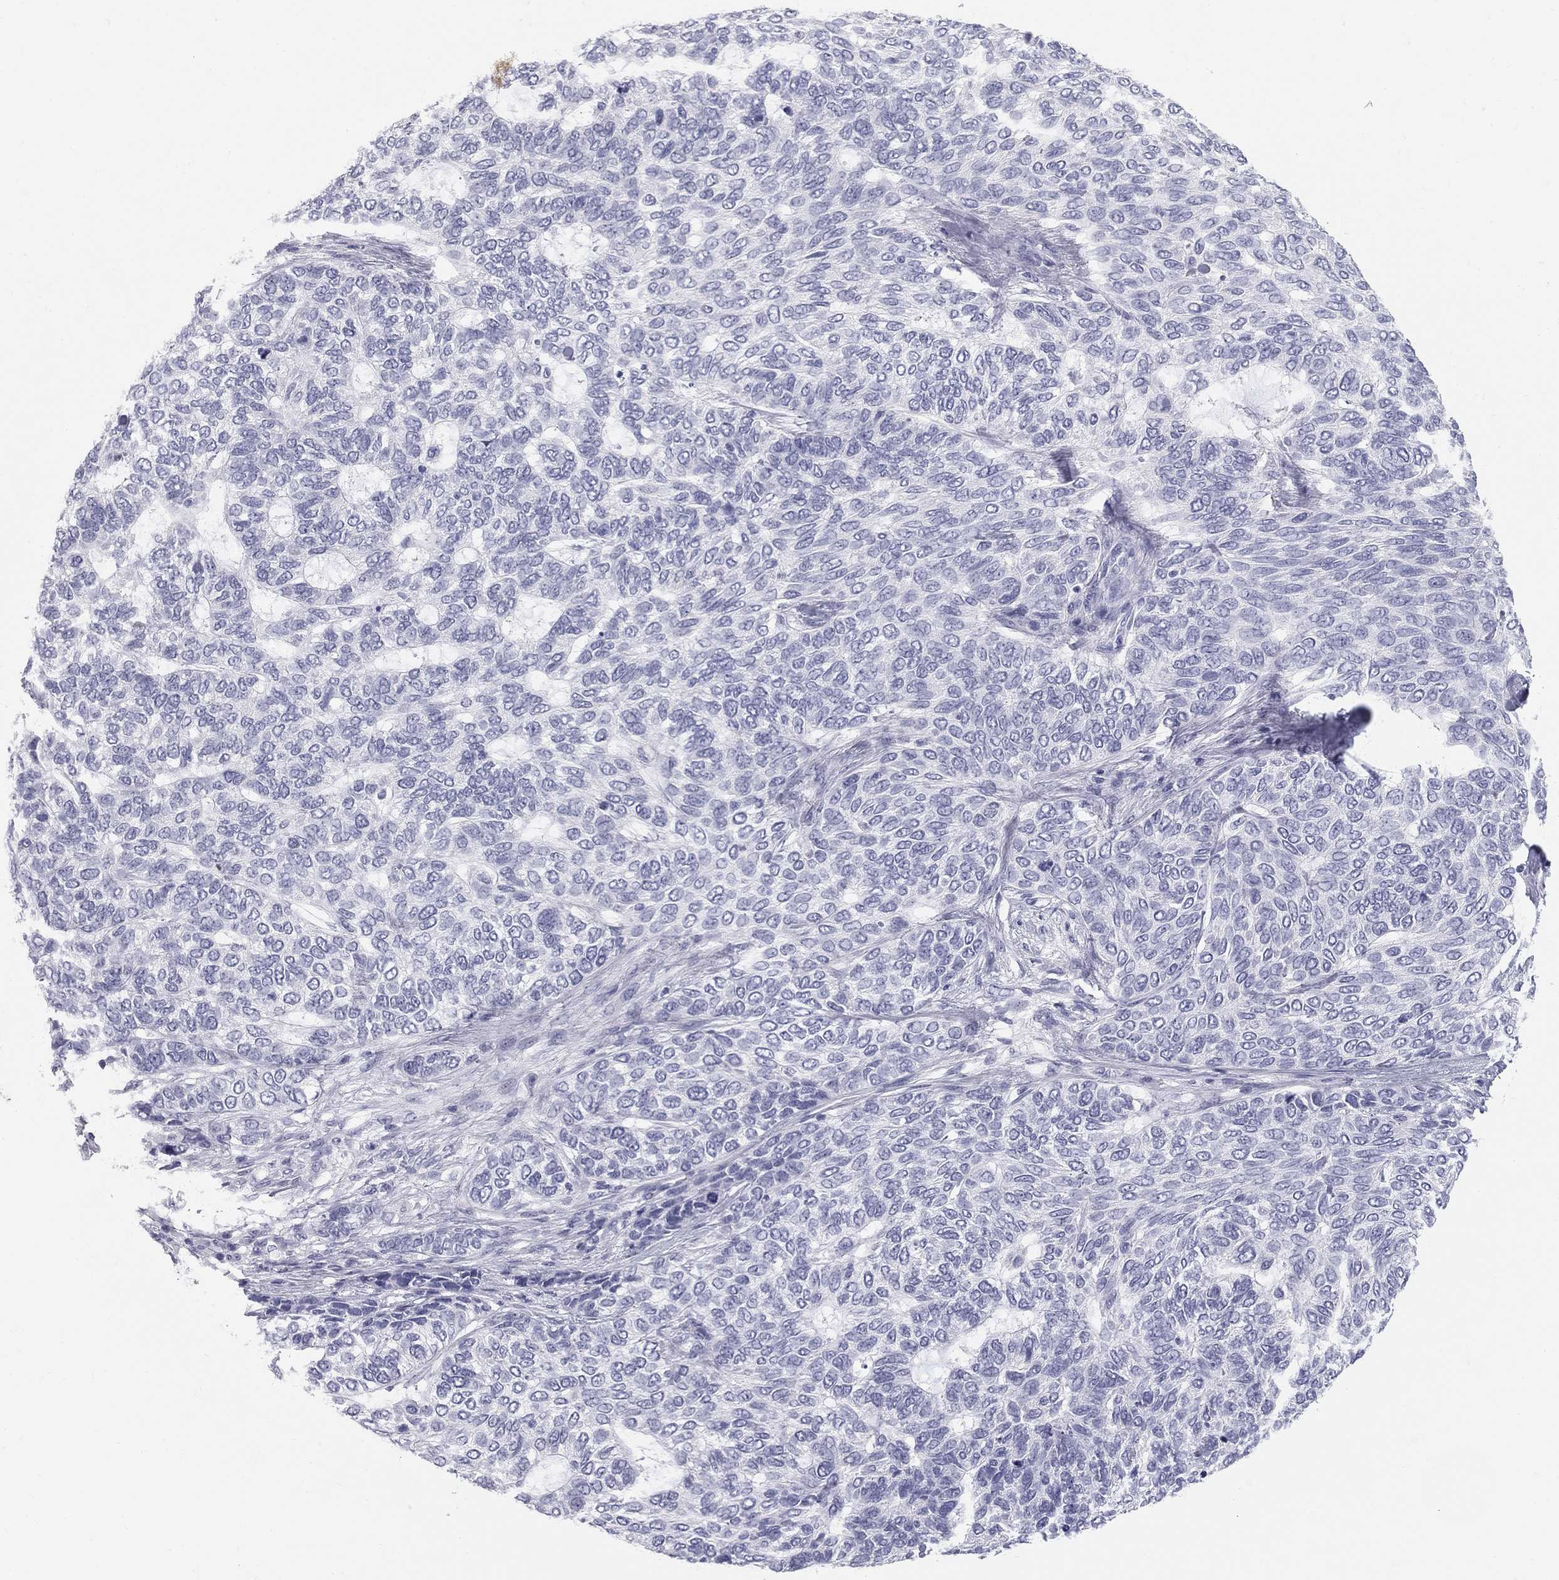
{"staining": {"intensity": "negative", "quantity": "none", "location": "none"}, "tissue": "skin cancer", "cell_type": "Tumor cells", "image_type": "cancer", "snomed": [{"axis": "morphology", "description": "Basal cell carcinoma"}, {"axis": "topography", "description": "Skin"}], "caption": "The photomicrograph exhibits no significant staining in tumor cells of skin cancer.", "gene": "SULT2B1", "patient": {"sex": "female", "age": 65}}